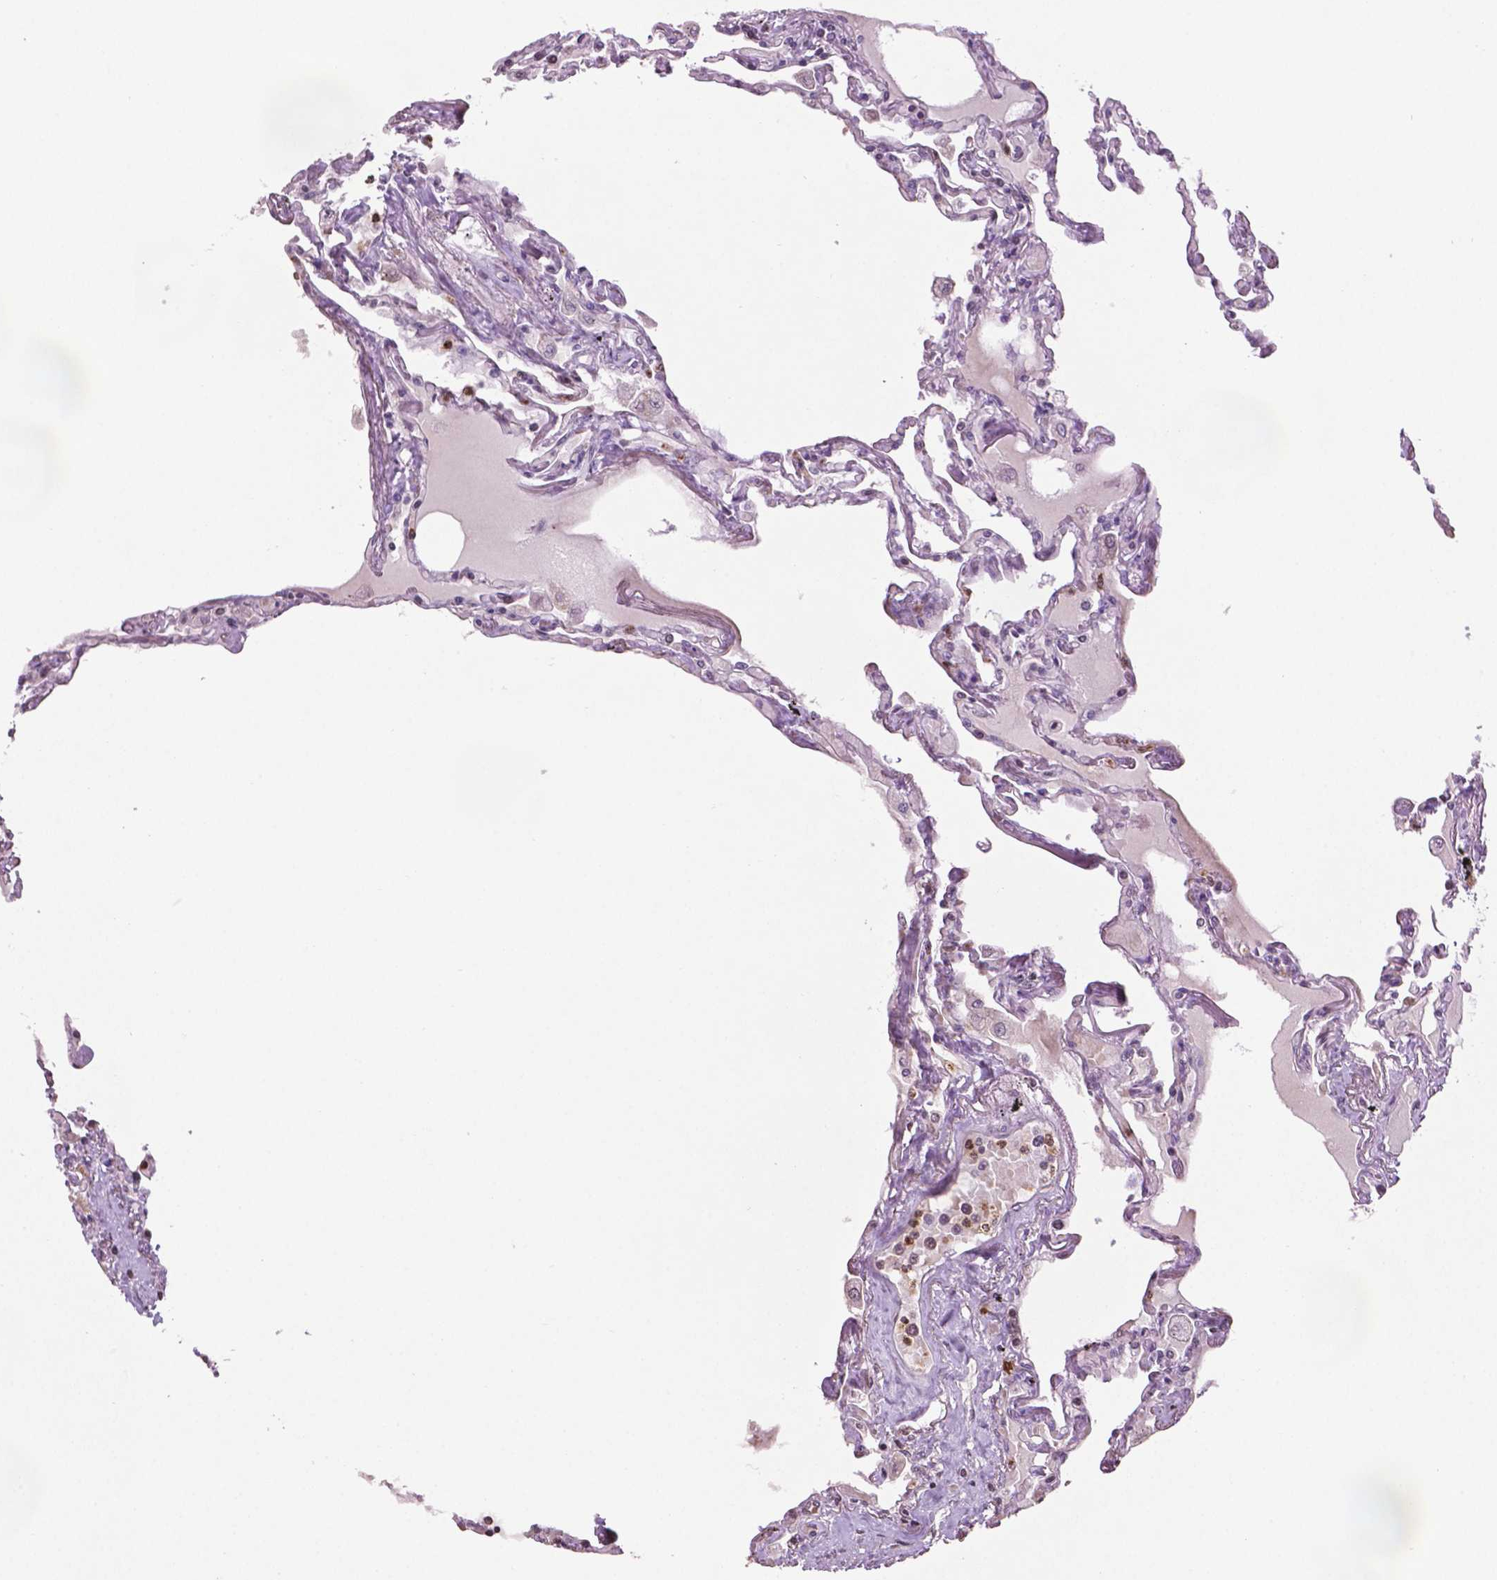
{"staining": {"intensity": "negative", "quantity": "none", "location": "none"}, "tissue": "lung", "cell_type": "Alveolar cells", "image_type": "normal", "snomed": [{"axis": "morphology", "description": "Normal tissue, NOS"}, {"axis": "morphology", "description": "Adenocarcinoma, NOS"}, {"axis": "topography", "description": "Cartilage tissue"}, {"axis": "topography", "description": "Lung"}], "caption": "Photomicrograph shows no protein staining in alveolar cells of benign lung.", "gene": "NTNG2", "patient": {"sex": "female", "age": 67}}